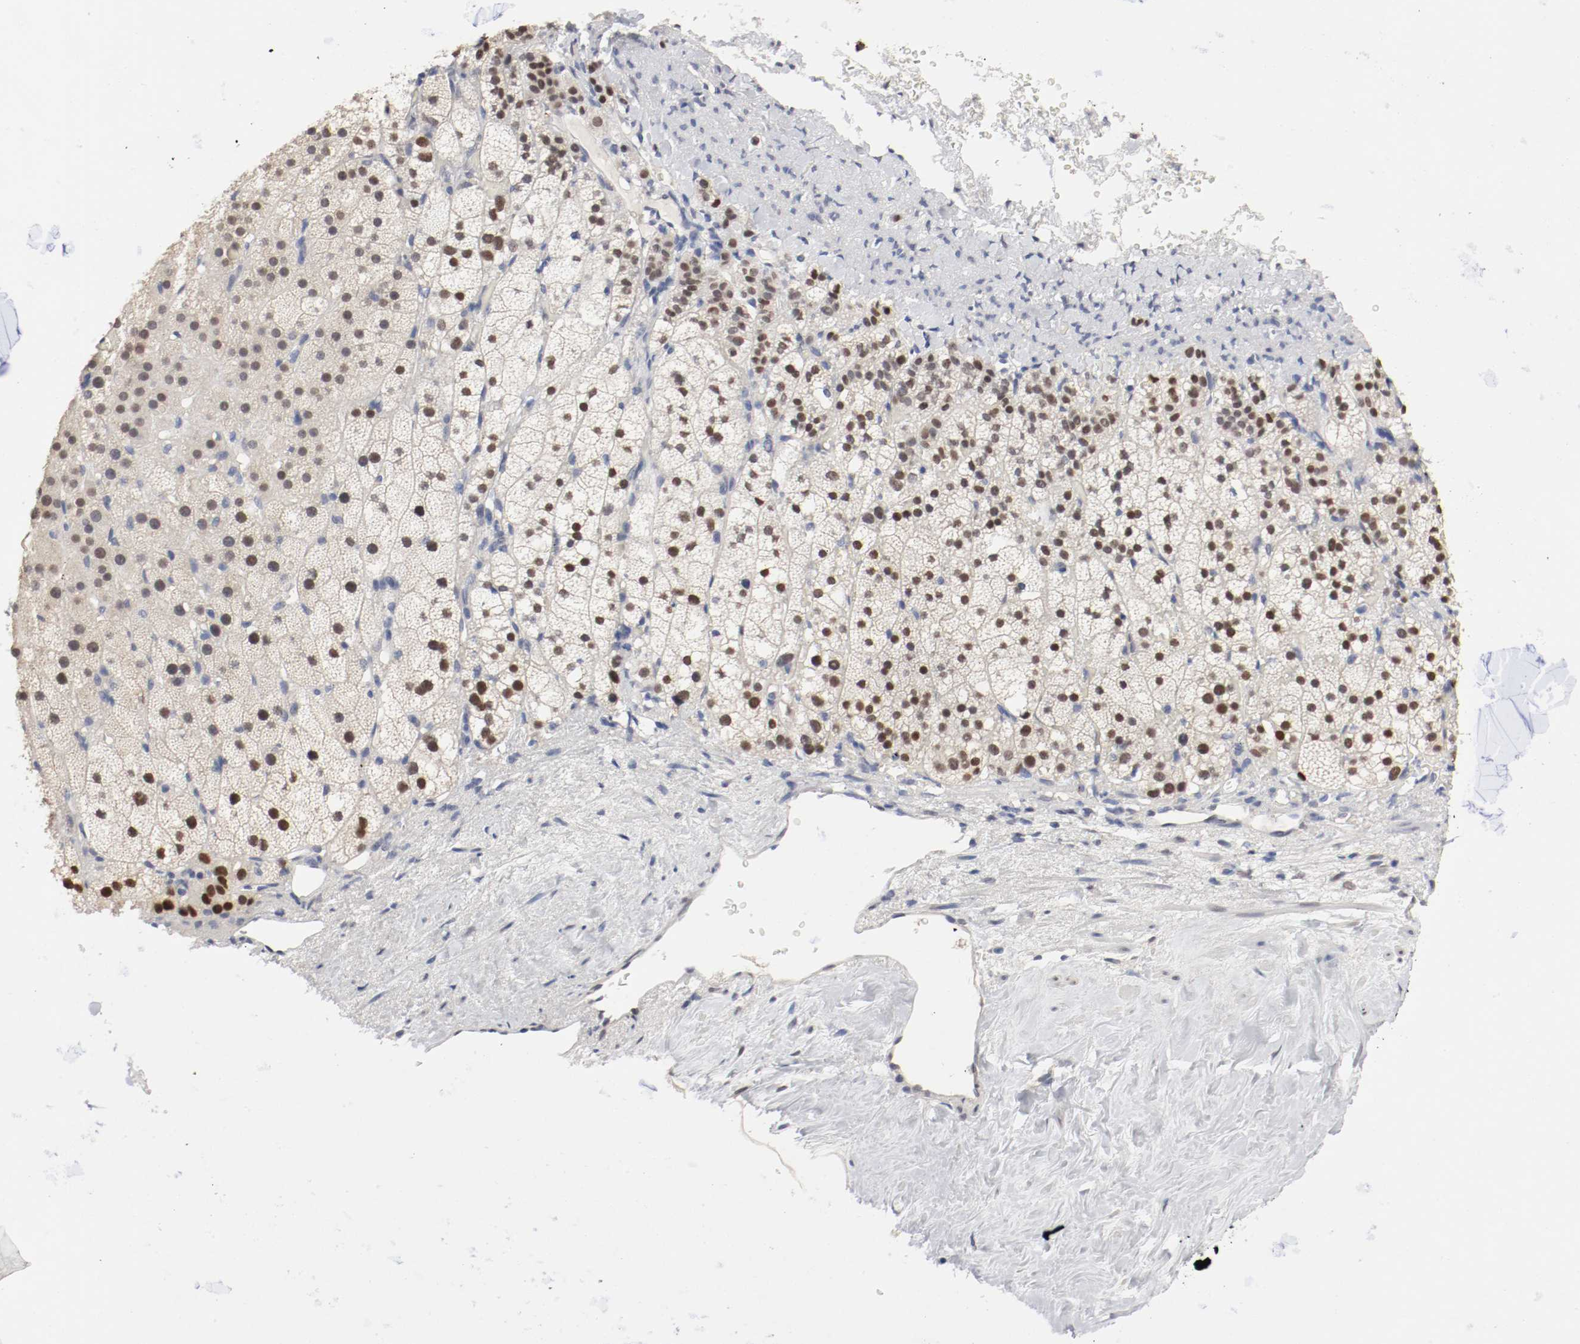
{"staining": {"intensity": "strong", "quantity": ">75%", "location": "cytoplasmic/membranous,nuclear"}, "tissue": "adrenal gland", "cell_type": "Glandular cells", "image_type": "normal", "snomed": [{"axis": "morphology", "description": "Normal tissue, NOS"}, {"axis": "topography", "description": "Adrenal gland"}], "caption": "An immunohistochemistry (IHC) histopathology image of unremarkable tissue is shown. Protein staining in brown shows strong cytoplasmic/membranous,nuclear positivity in adrenal gland within glandular cells. (brown staining indicates protein expression, while blue staining denotes nuclei).", "gene": "FOSL2", "patient": {"sex": "male", "age": 35}}